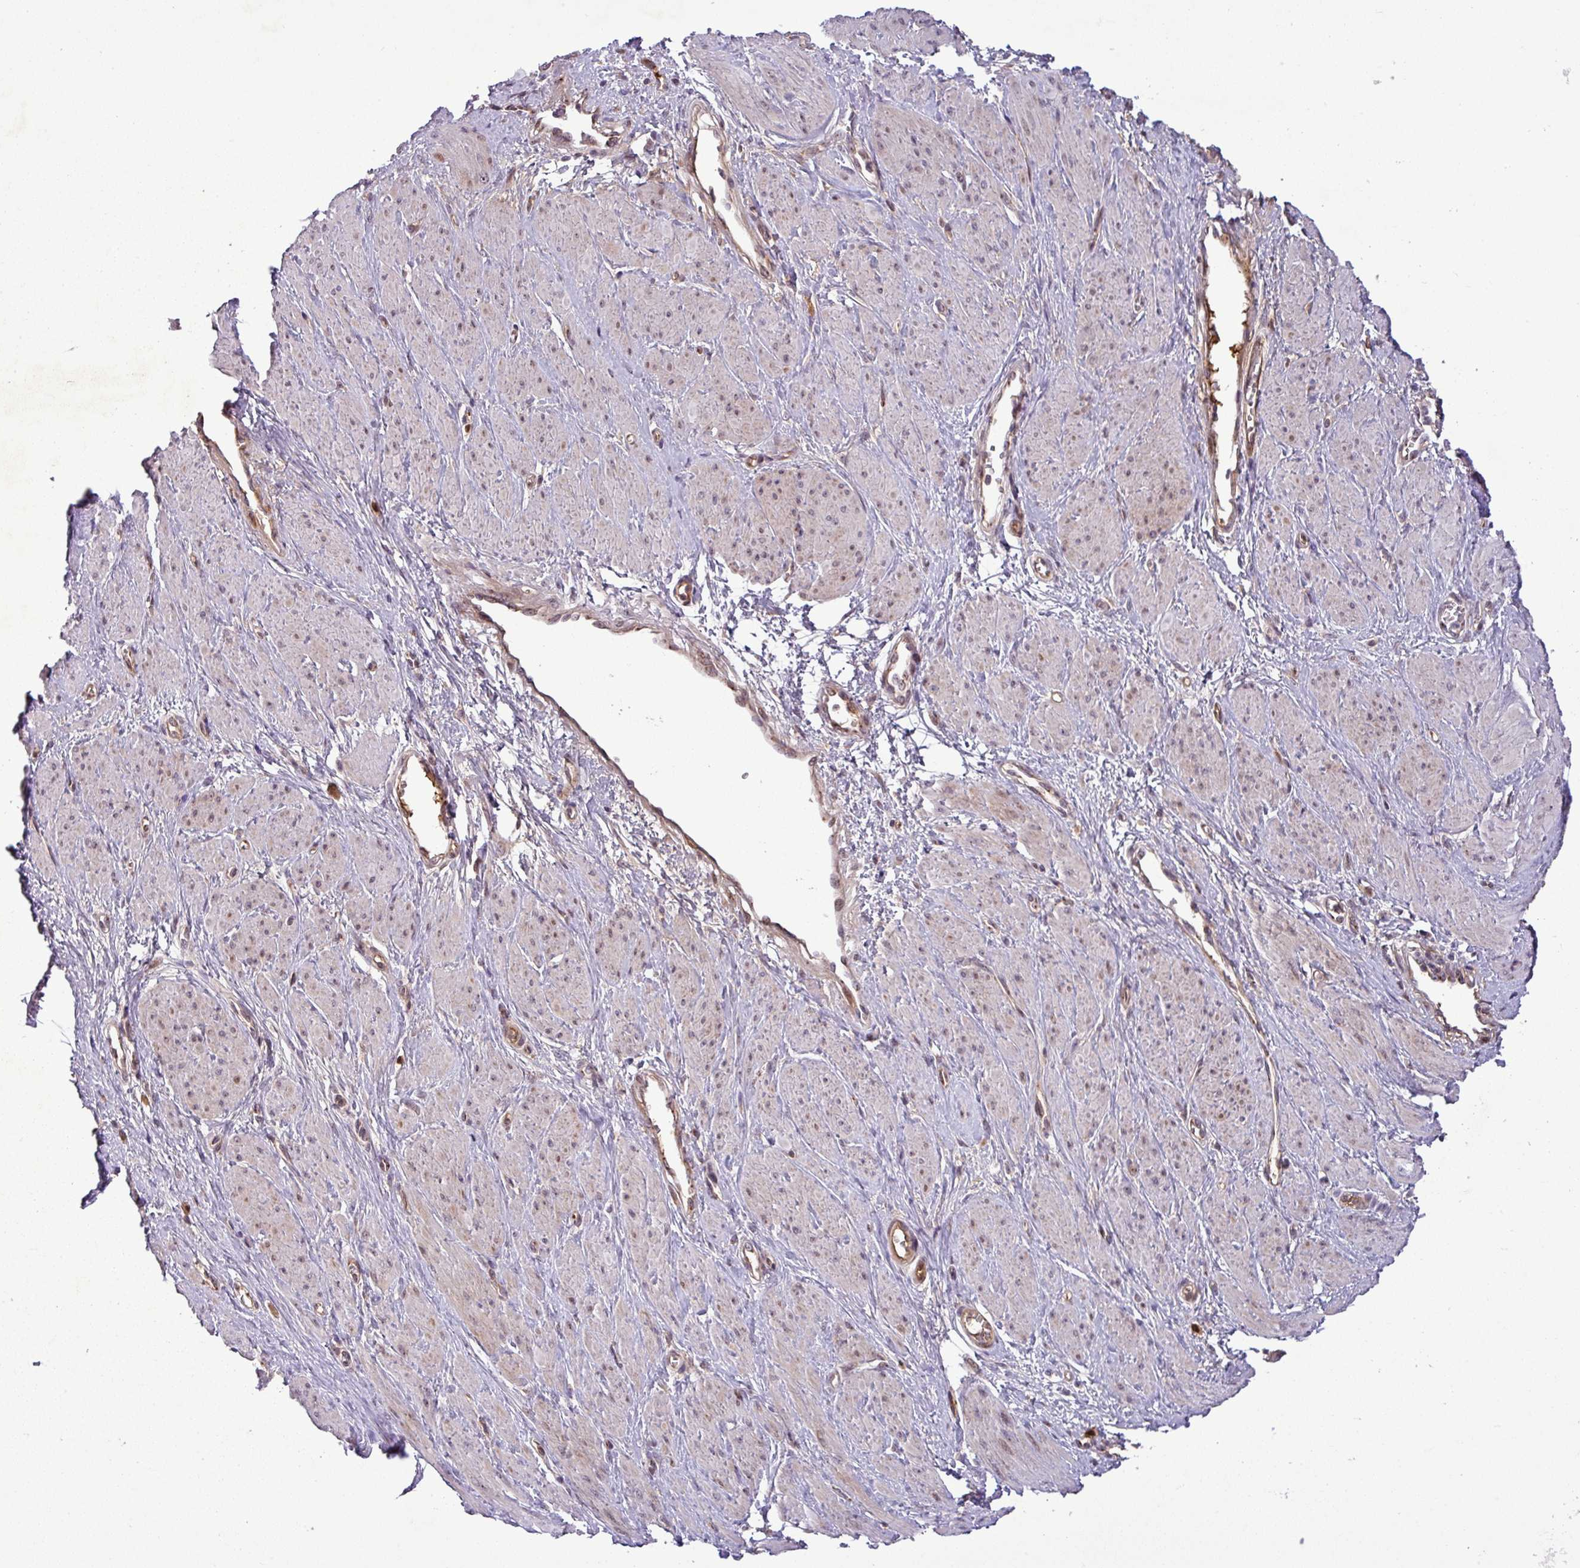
{"staining": {"intensity": "weak", "quantity": "<25%", "location": "nuclear"}, "tissue": "smooth muscle", "cell_type": "Smooth muscle cells", "image_type": "normal", "snomed": [{"axis": "morphology", "description": "Normal tissue, NOS"}, {"axis": "topography", "description": "Smooth muscle"}, {"axis": "topography", "description": "Uterus"}], "caption": "Micrograph shows no significant protein staining in smooth muscle cells of unremarkable smooth muscle. (Brightfield microscopy of DAB (3,3'-diaminobenzidine) IHC at high magnification).", "gene": "PCDH1", "patient": {"sex": "female", "age": 39}}